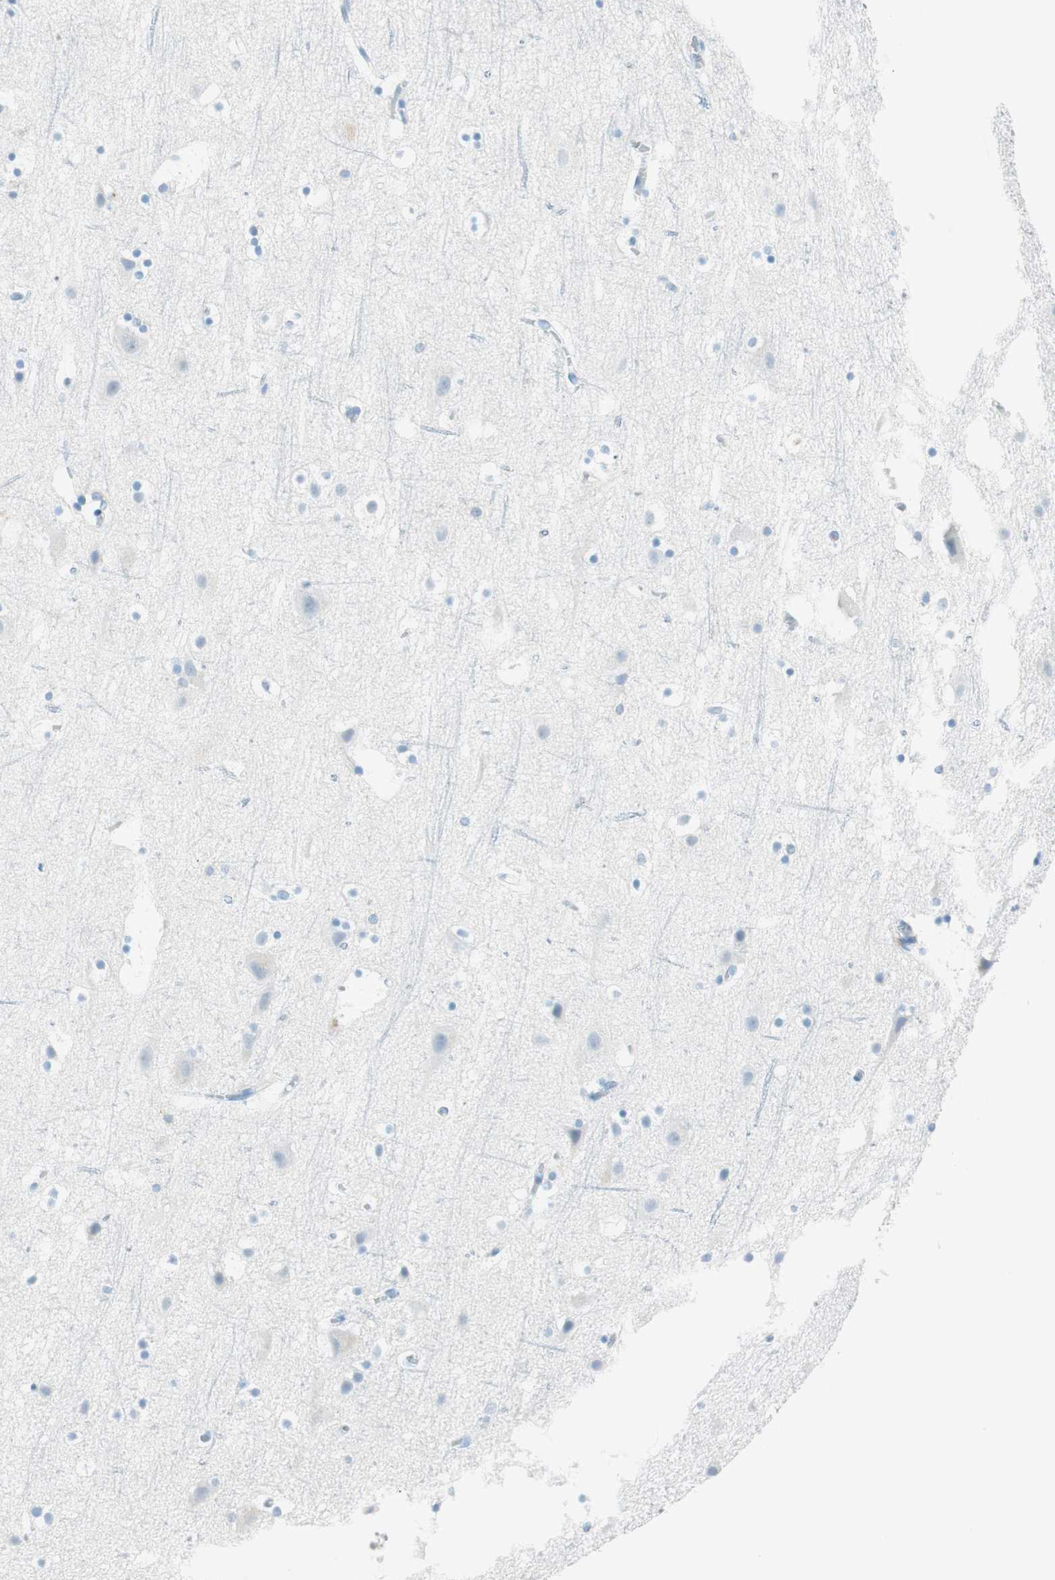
{"staining": {"intensity": "negative", "quantity": "none", "location": "none"}, "tissue": "cerebral cortex", "cell_type": "Endothelial cells", "image_type": "normal", "snomed": [{"axis": "morphology", "description": "Normal tissue, NOS"}, {"axis": "topography", "description": "Cerebral cortex"}], "caption": "Benign cerebral cortex was stained to show a protein in brown. There is no significant staining in endothelial cells. (Brightfield microscopy of DAB (3,3'-diaminobenzidine) immunohistochemistry (IHC) at high magnification).", "gene": "TNFRSF13C", "patient": {"sex": "male", "age": 45}}